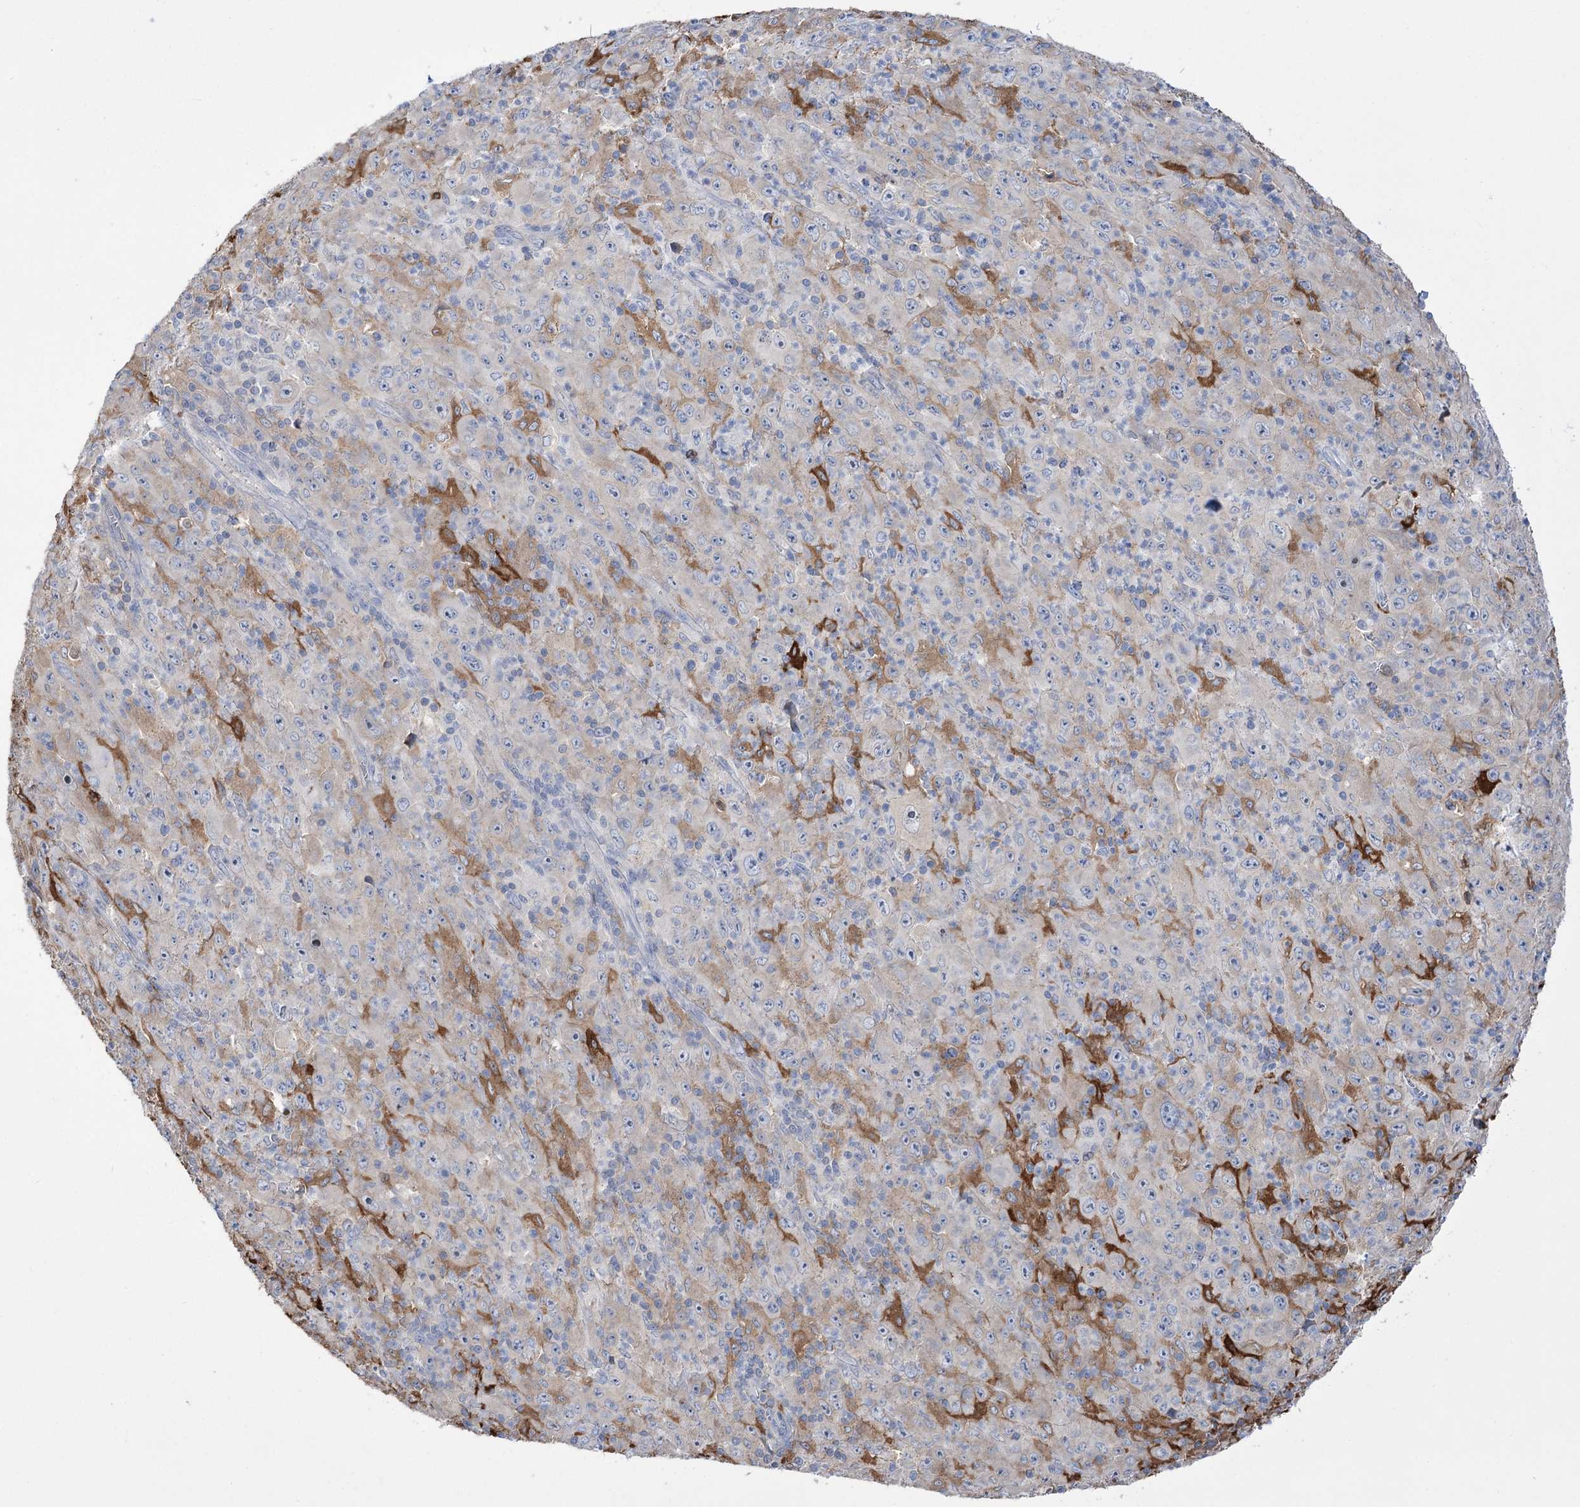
{"staining": {"intensity": "negative", "quantity": "none", "location": "none"}, "tissue": "melanoma", "cell_type": "Tumor cells", "image_type": "cancer", "snomed": [{"axis": "morphology", "description": "Malignant melanoma, Metastatic site"}, {"axis": "topography", "description": "Skin"}], "caption": "High power microscopy image of an immunohistochemistry (IHC) photomicrograph of melanoma, revealing no significant positivity in tumor cells.", "gene": "ZNF622", "patient": {"sex": "female", "age": 56}}